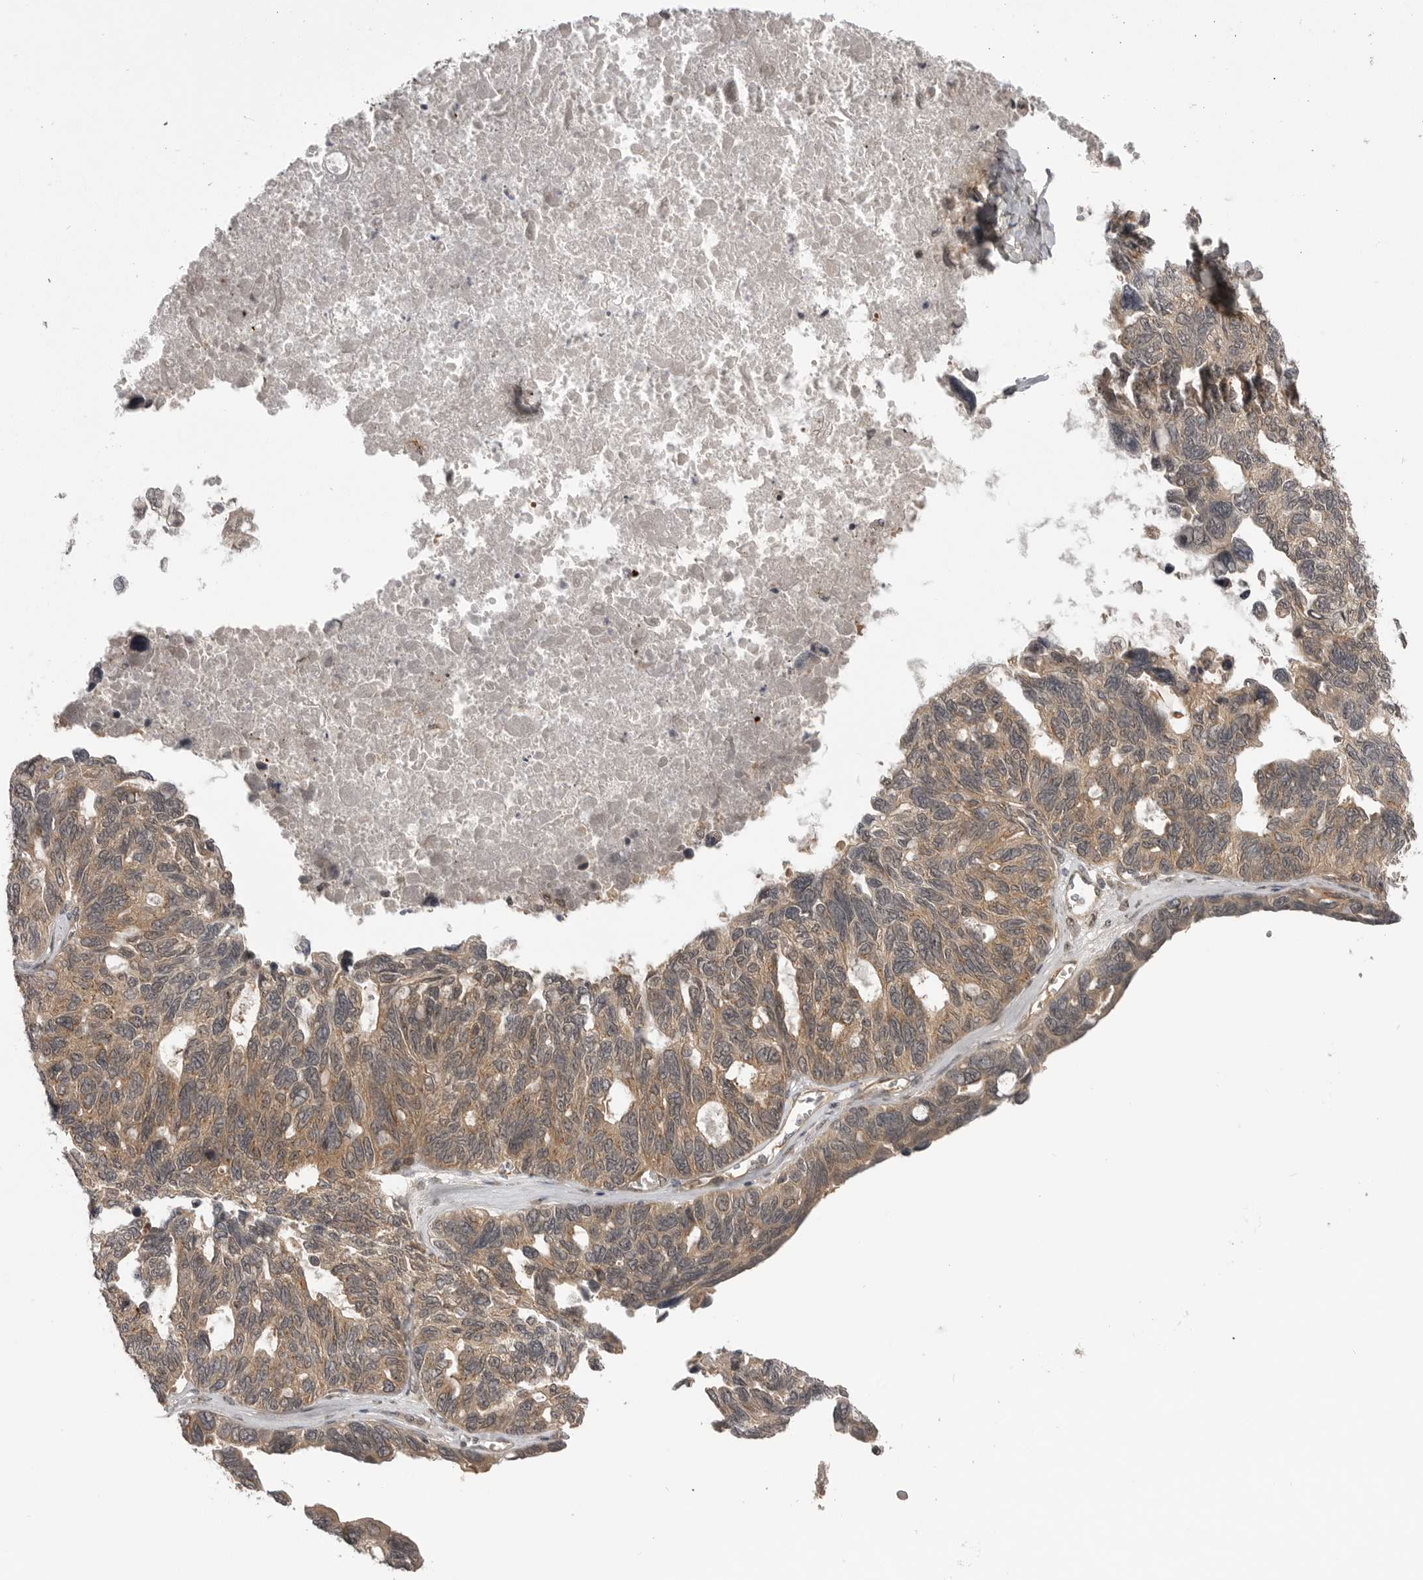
{"staining": {"intensity": "moderate", "quantity": ">75%", "location": "cytoplasmic/membranous"}, "tissue": "ovarian cancer", "cell_type": "Tumor cells", "image_type": "cancer", "snomed": [{"axis": "morphology", "description": "Cystadenocarcinoma, serous, NOS"}, {"axis": "topography", "description": "Ovary"}], "caption": "High-magnification brightfield microscopy of ovarian cancer stained with DAB (brown) and counterstained with hematoxylin (blue). tumor cells exhibit moderate cytoplasmic/membranous staining is identified in about>75% of cells. The staining is performed using DAB brown chromogen to label protein expression. The nuclei are counter-stained blue using hematoxylin.", "gene": "PDCL", "patient": {"sex": "female", "age": 79}}